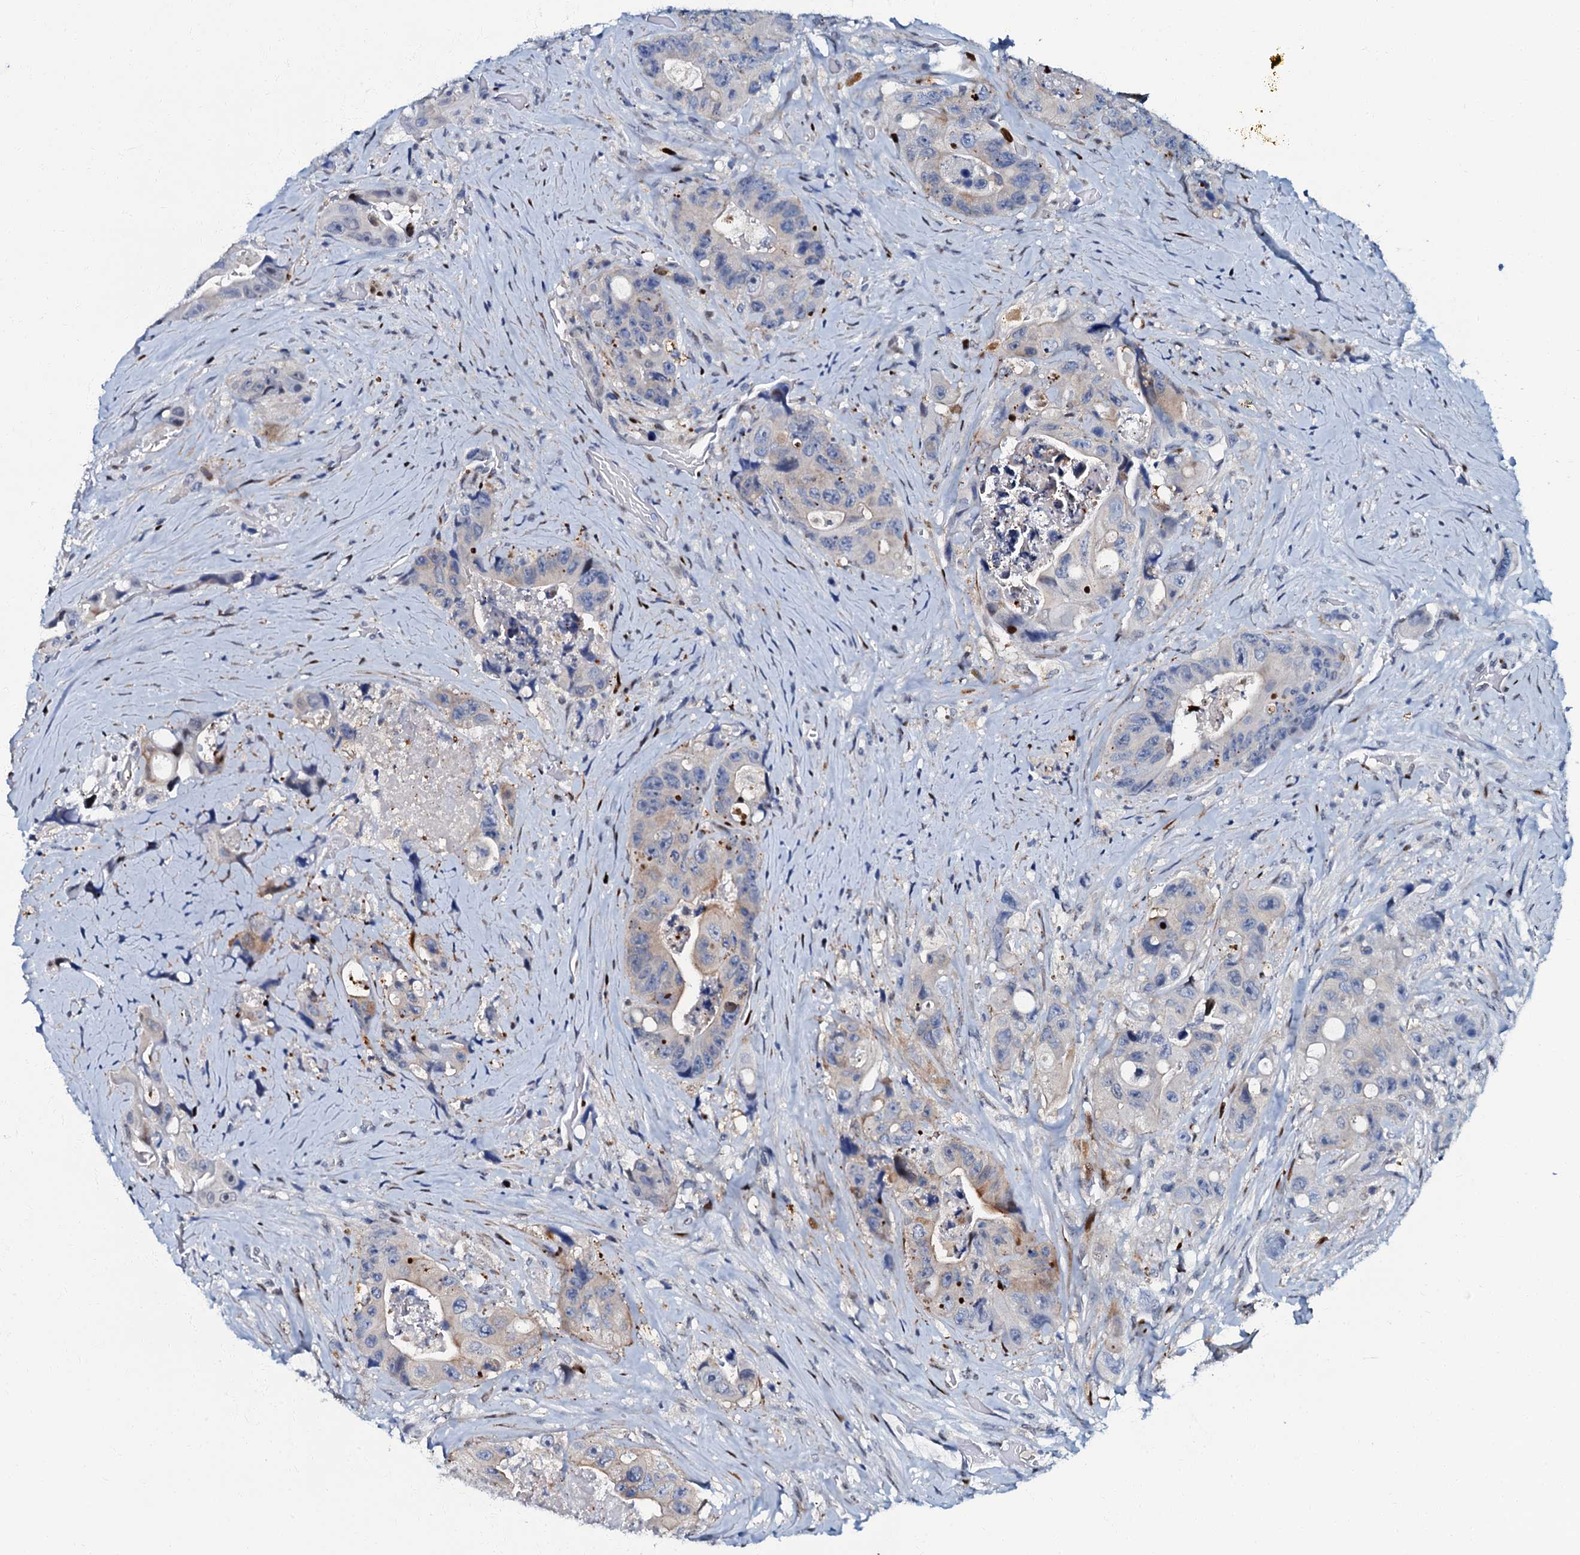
{"staining": {"intensity": "weak", "quantity": "<25%", "location": "cytoplasmic/membranous"}, "tissue": "colorectal cancer", "cell_type": "Tumor cells", "image_type": "cancer", "snomed": [{"axis": "morphology", "description": "Adenocarcinoma, NOS"}, {"axis": "topography", "description": "Colon"}], "caption": "Immunohistochemistry micrograph of human colorectal adenocarcinoma stained for a protein (brown), which exhibits no expression in tumor cells.", "gene": "MFSD5", "patient": {"sex": "female", "age": 46}}